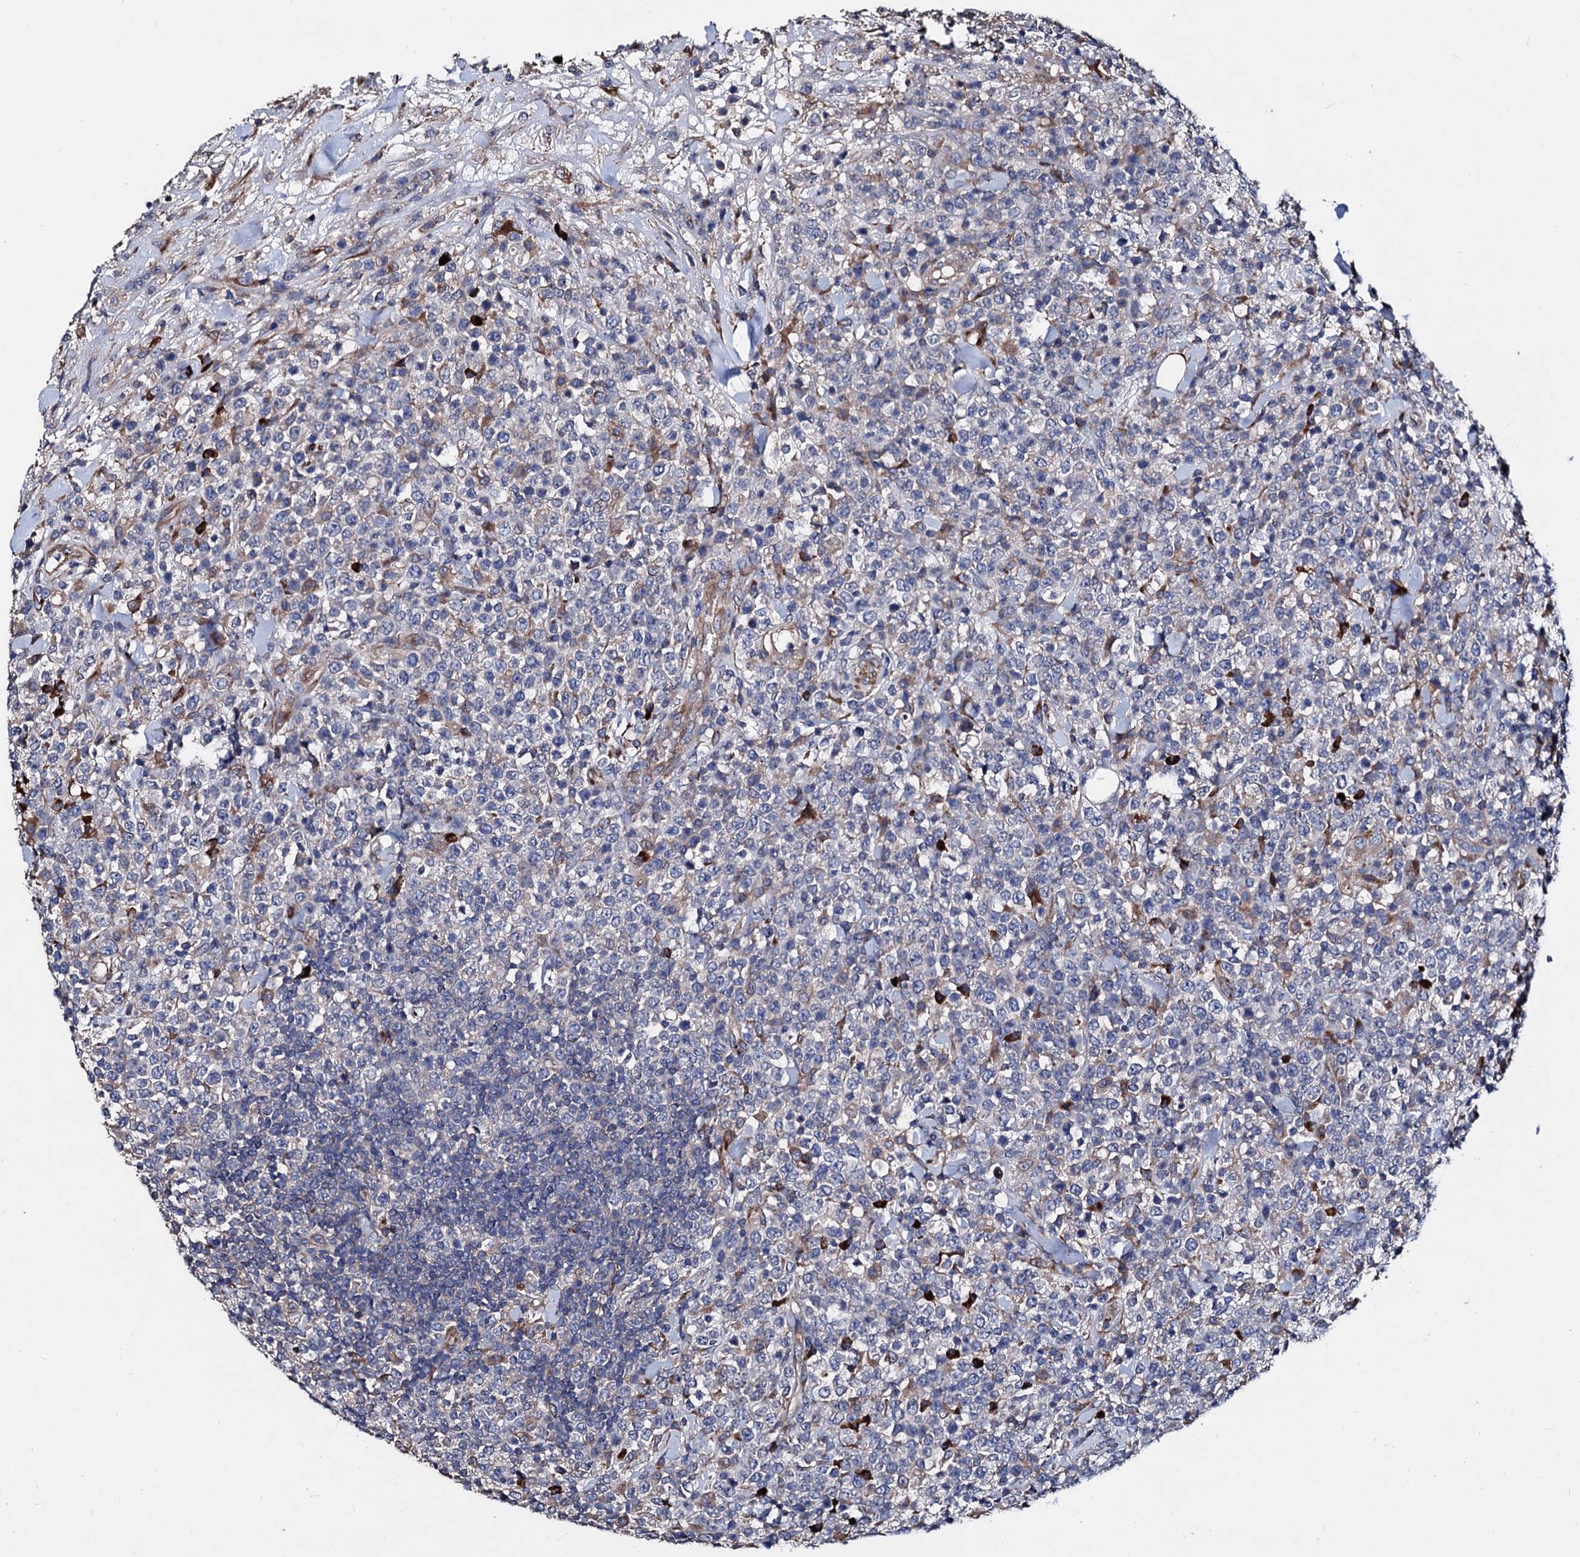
{"staining": {"intensity": "negative", "quantity": "none", "location": "none"}, "tissue": "lymphoma", "cell_type": "Tumor cells", "image_type": "cancer", "snomed": [{"axis": "morphology", "description": "Malignant lymphoma, non-Hodgkin's type, High grade"}, {"axis": "topography", "description": "Colon"}], "caption": "Human lymphoma stained for a protein using immunohistochemistry reveals no staining in tumor cells.", "gene": "AKAP11", "patient": {"sex": "female", "age": 53}}